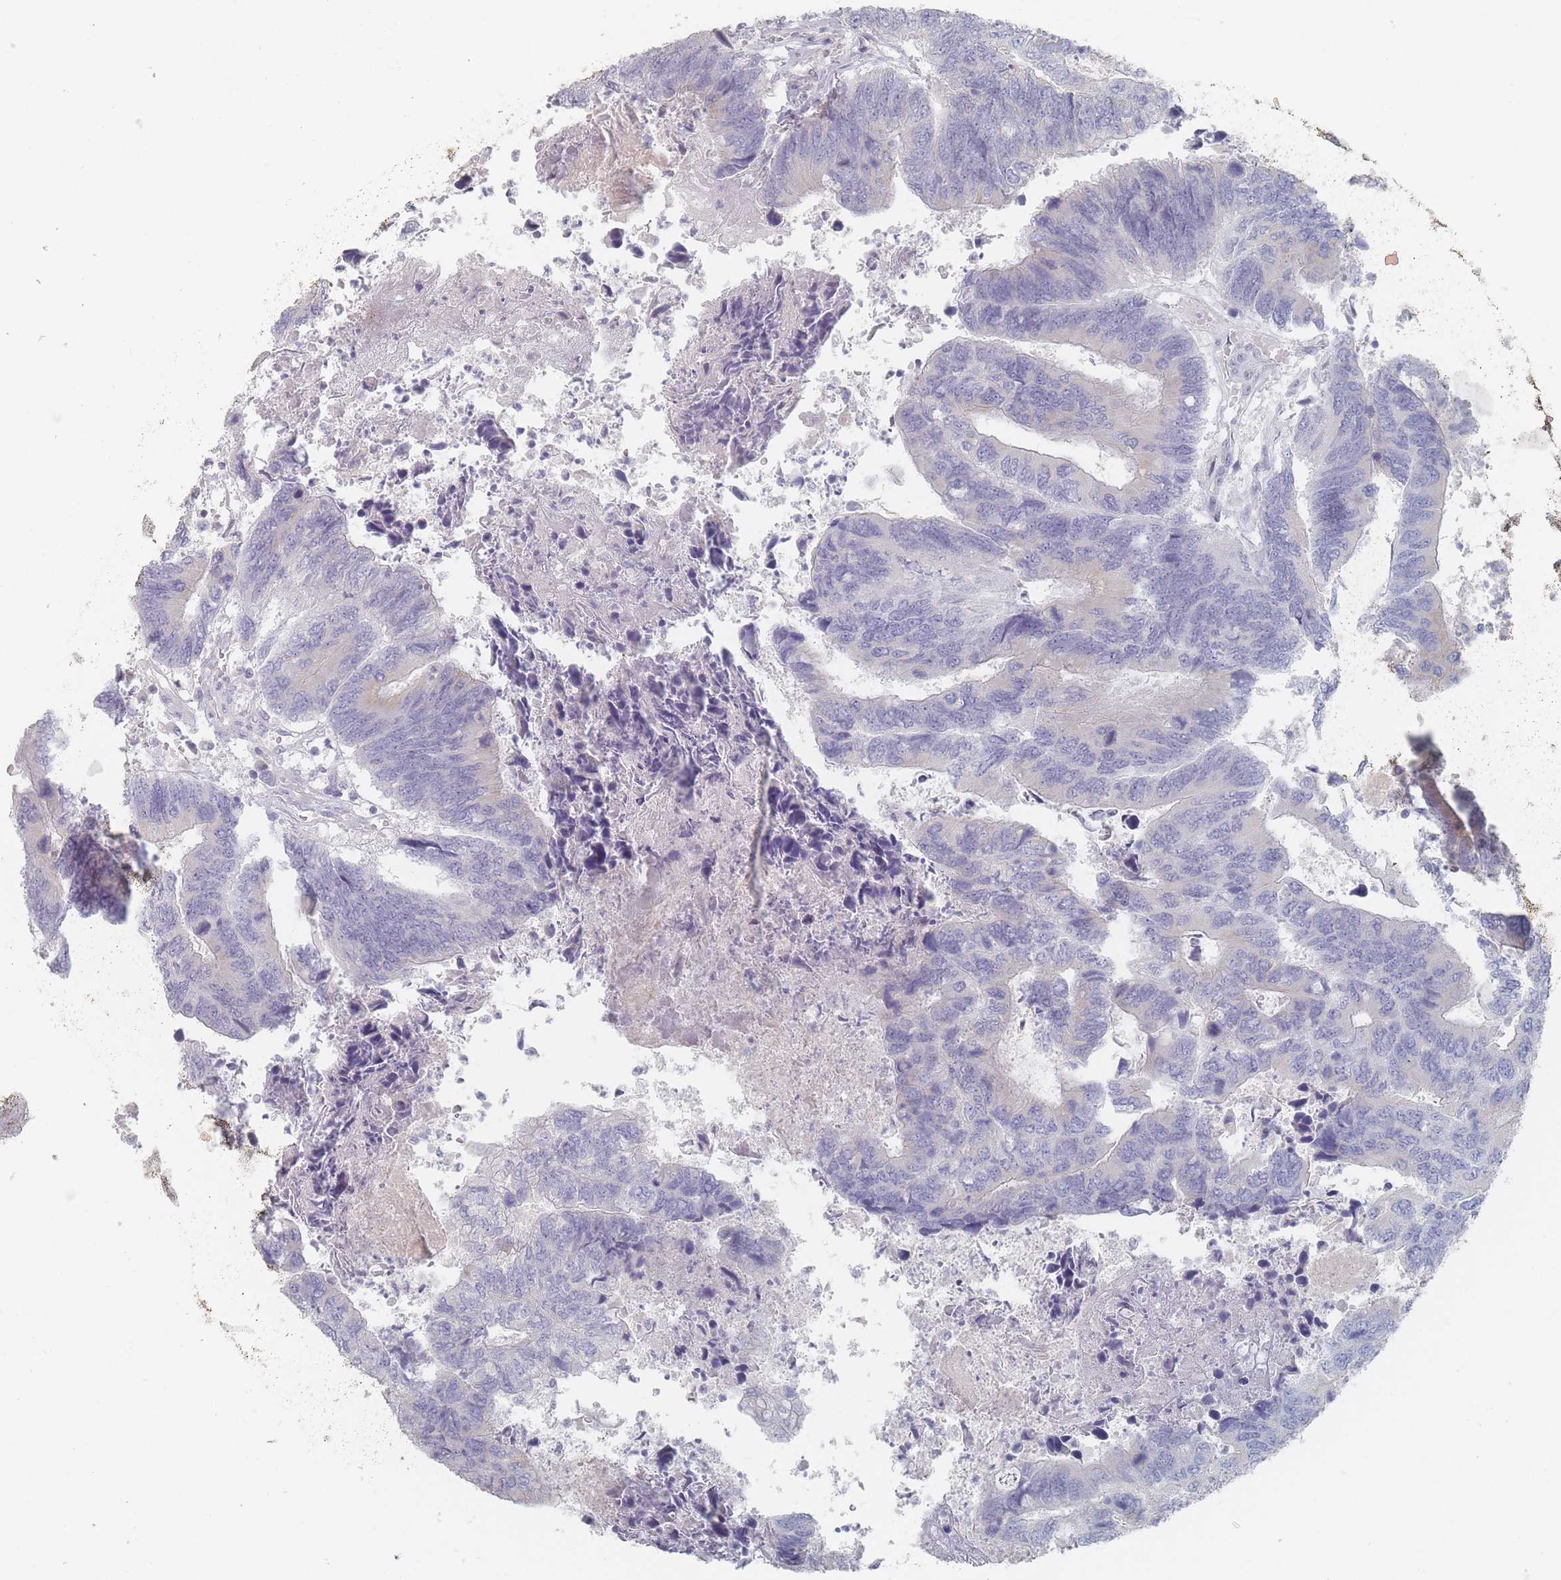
{"staining": {"intensity": "negative", "quantity": "none", "location": "none"}, "tissue": "colorectal cancer", "cell_type": "Tumor cells", "image_type": "cancer", "snomed": [{"axis": "morphology", "description": "Adenocarcinoma, NOS"}, {"axis": "topography", "description": "Colon"}], "caption": "Protein analysis of colorectal cancer (adenocarcinoma) reveals no significant expression in tumor cells.", "gene": "CD37", "patient": {"sex": "female", "age": 67}}